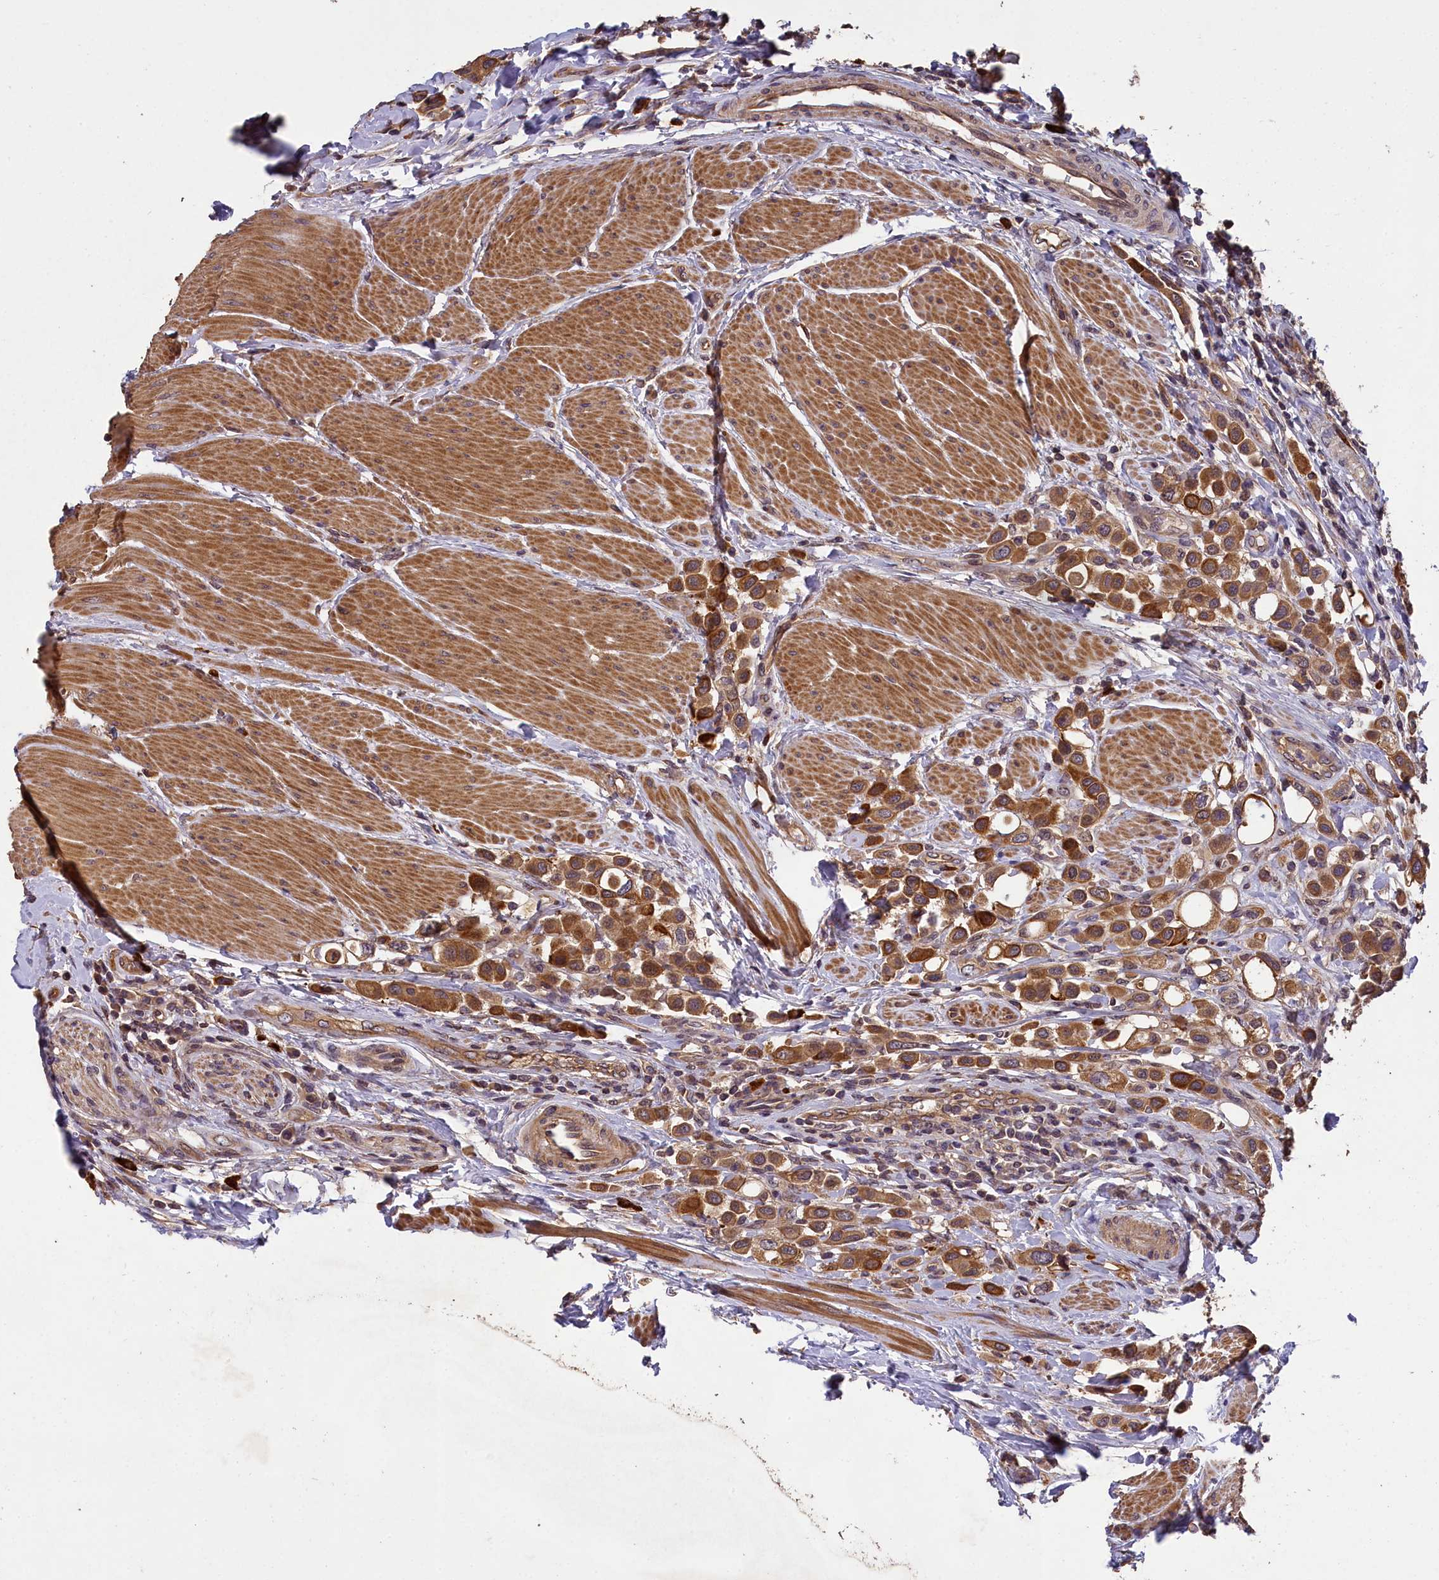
{"staining": {"intensity": "moderate", "quantity": ">75%", "location": "cytoplasmic/membranous"}, "tissue": "urothelial cancer", "cell_type": "Tumor cells", "image_type": "cancer", "snomed": [{"axis": "morphology", "description": "Urothelial carcinoma, High grade"}, {"axis": "topography", "description": "Urinary bladder"}], "caption": "Protein staining by immunohistochemistry shows moderate cytoplasmic/membranous expression in approximately >75% of tumor cells in urothelial cancer.", "gene": "CHD9", "patient": {"sex": "male", "age": 50}}